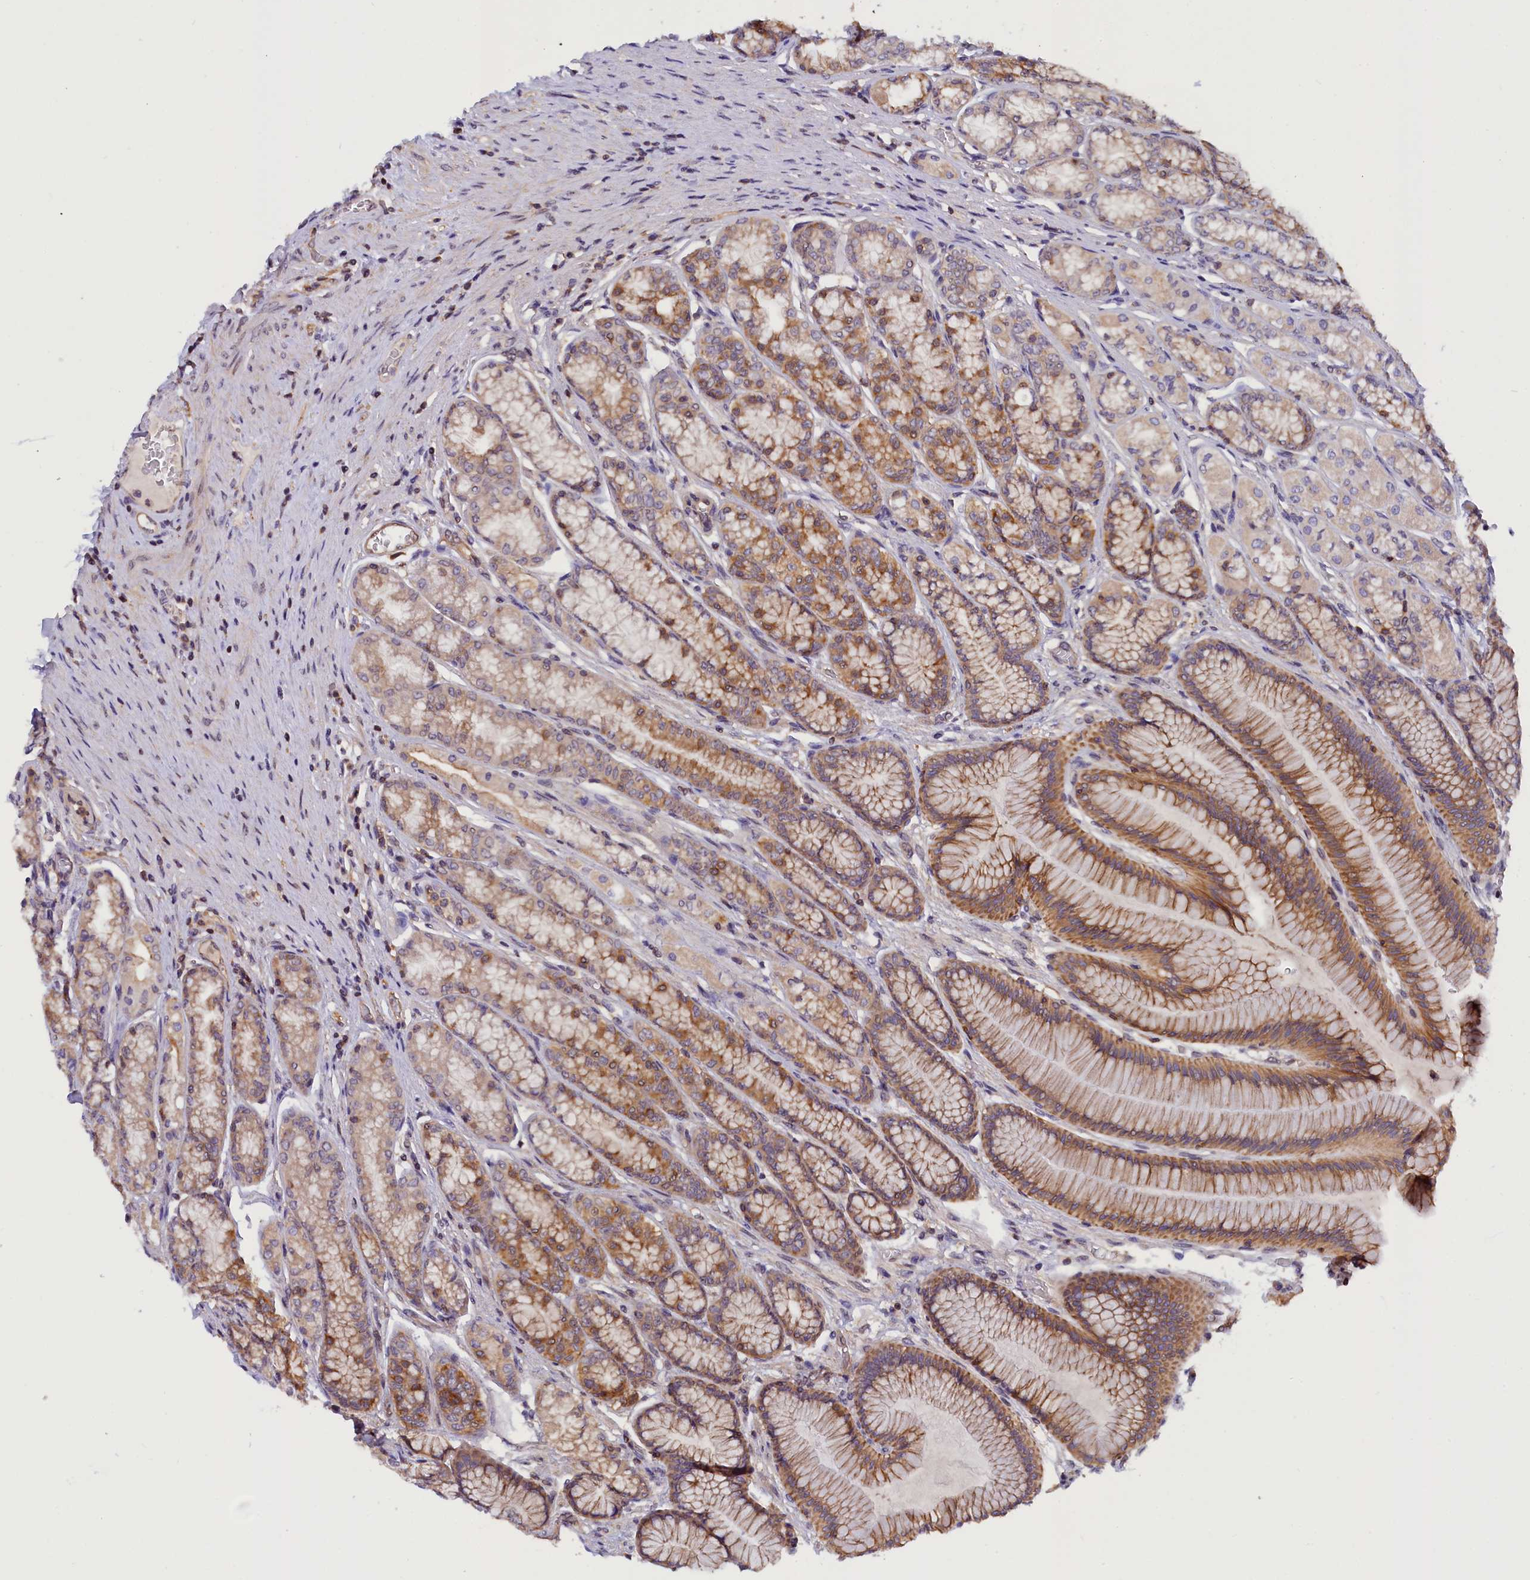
{"staining": {"intensity": "moderate", "quantity": "25%-75%", "location": "cytoplasmic/membranous"}, "tissue": "stomach", "cell_type": "Glandular cells", "image_type": "normal", "snomed": [{"axis": "morphology", "description": "Normal tissue, NOS"}, {"axis": "morphology", "description": "Adenocarcinoma, NOS"}, {"axis": "morphology", "description": "Adenocarcinoma, High grade"}, {"axis": "topography", "description": "Stomach, upper"}, {"axis": "topography", "description": "Stomach"}], "caption": "Human stomach stained with a brown dye displays moderate cytoplasmic/membranous positive expression in about 25%-75% of glandular cells.", "gene": "TBCB", "patient": {"sex": "female", "age": 65}}